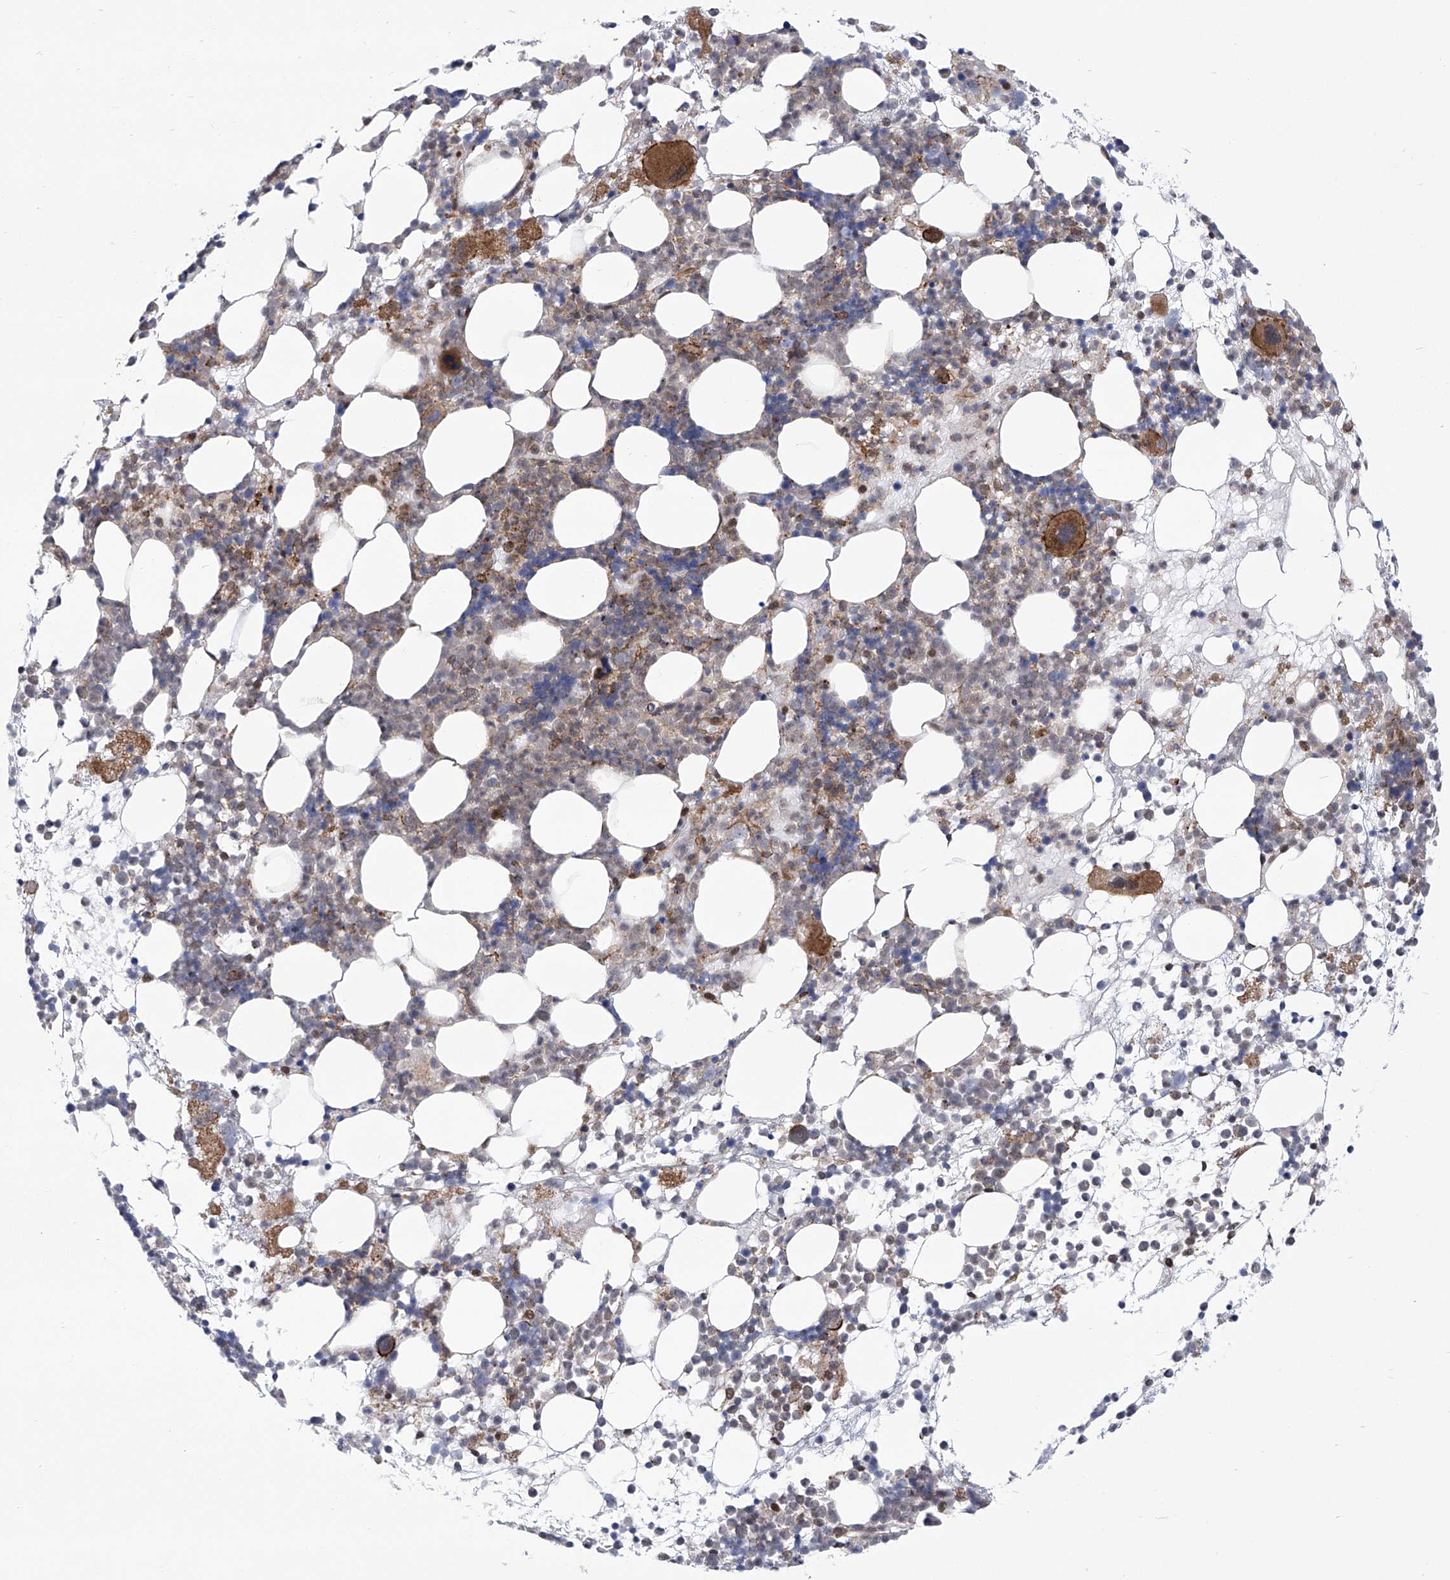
{"staining": {"intensity": "moderate", "quantity": "<25%", "location": "cytoplasmic/membranous"}, "tissue": "bone marrow", "cell_type": "Hematopoietic cells", "image_type": "normal", "snomed": [{"axis": "morphology", "description": "Normal tissue, NOS"}, {"axis": "topography", "description": "Bone marrow"}], "caption": "Protein expression analysis of benign human bone marrow reveals moderate cytoplasmic/membranous positivity in about <25% of hematopoietic cells. (Stains: DAB (3,3'-diaminobenzidine) in brown, nuclei in blue, Microscopy: brightfield microscopy at high magnification).", "gene": "CEP290", "patient": {"sex": "female", "age": 57}}